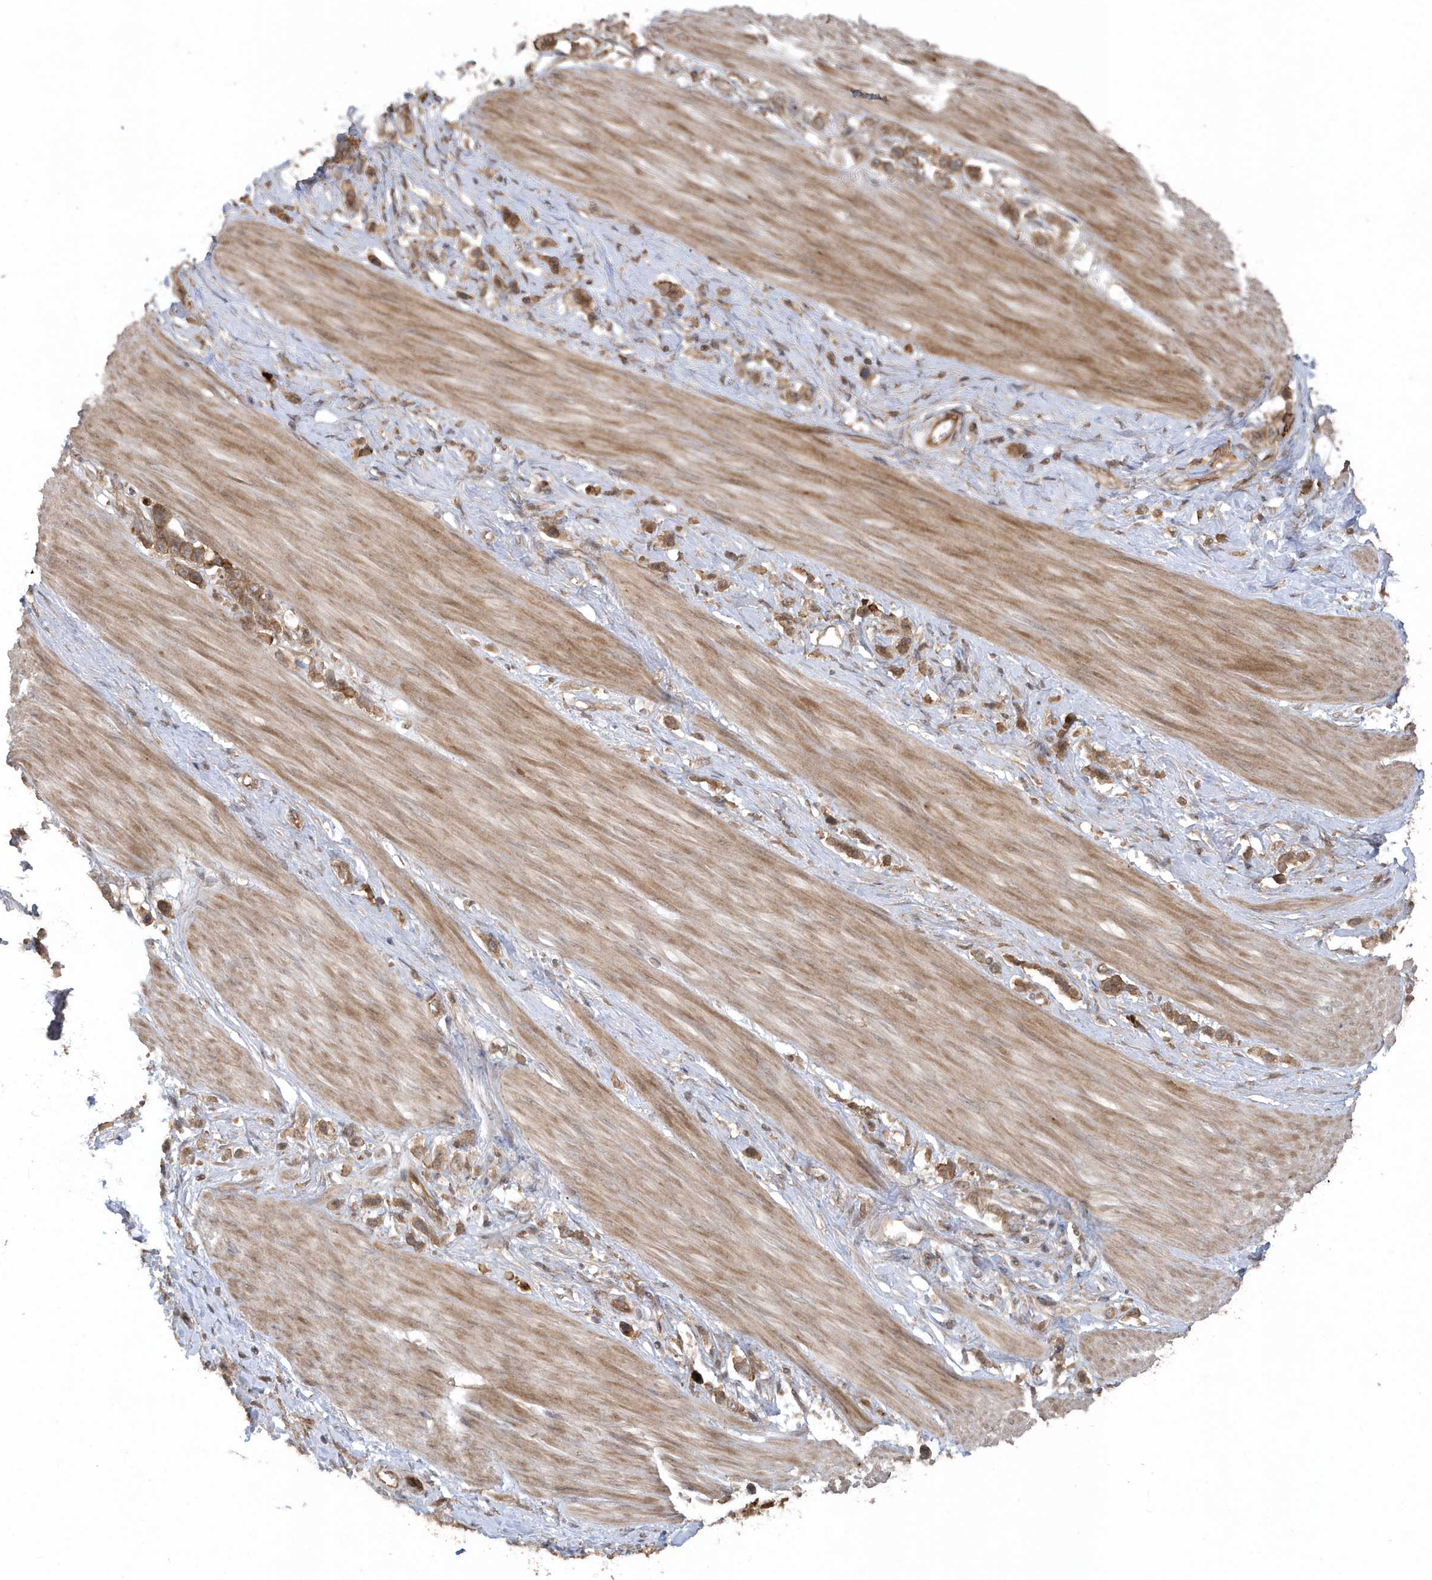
{"staining": {"intensity": "moderate", "quantity": ">75%", "location": "cytoplasmic/membranous"}, "tissue": "stomach cancer", "cell_type": "Tumor cells", "image_type": "cancer", "snomed": [{"axis": "morphology", "description": "Adenocarcinoma, NOS"}, {"axis": "topography", "description": "Stomach"}], "caption": "Protein staining by immunohistochemistry (IHC) demonstrates moderate cytoplasmic/membranous expression in approximately >75% of tumor cells in stomach adenocarcinoma.", "gene": "HERPUD1", "patient": {"sex": "female", "age": 65}}